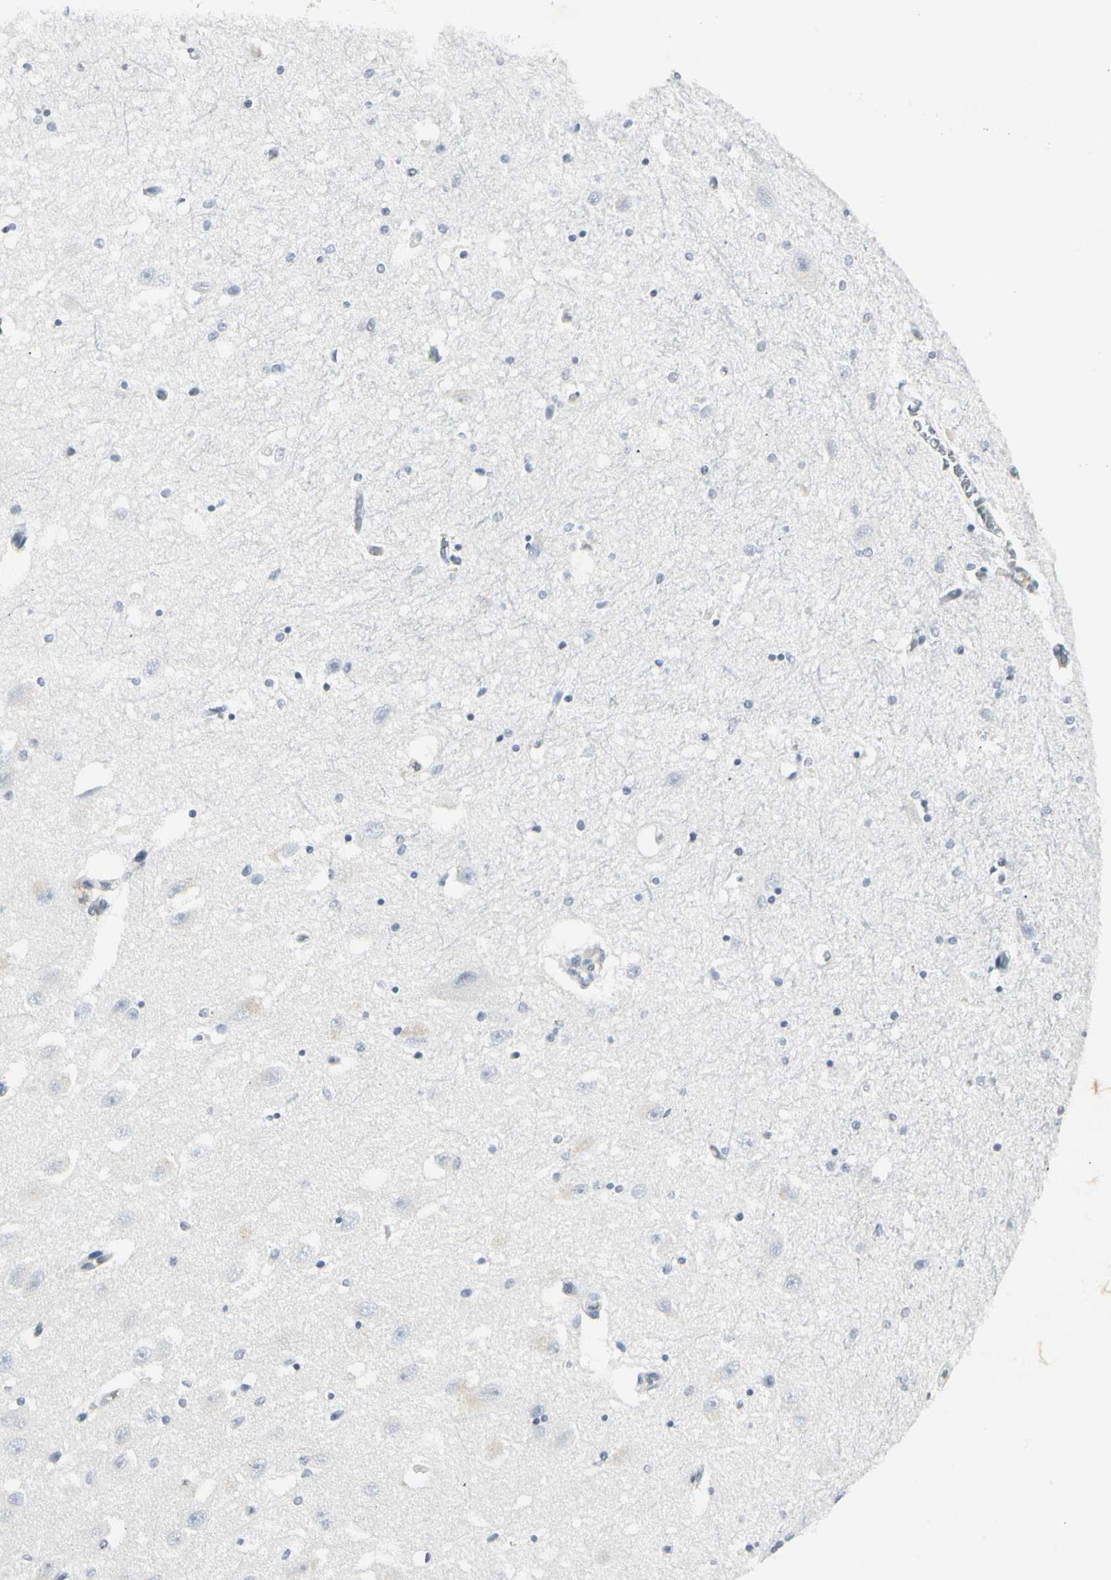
{"staining": {"intensity": "negative", "quantity": "none", "location": "none"}, "tissue": "hippocampus", "cell_type": "Glial cells", "image_type": "normal", "snomed": [{"axis": "morphology", "description": "Normal tissue, NOS"}, {"axis": "topography", "description": "Hippocampus"}], "caption": "Immunohistochemistry micrograph of unremarkable hippocampus stained for a protein (brown), which reveals no positivity in glial cells. (Stains: DAB IHC with hematoxylin counter stain, Microscopy: brightfield microscopy at high magnification).", "gene": "ZBTB7B", "patient": {"sex": "female", "age": 54}}